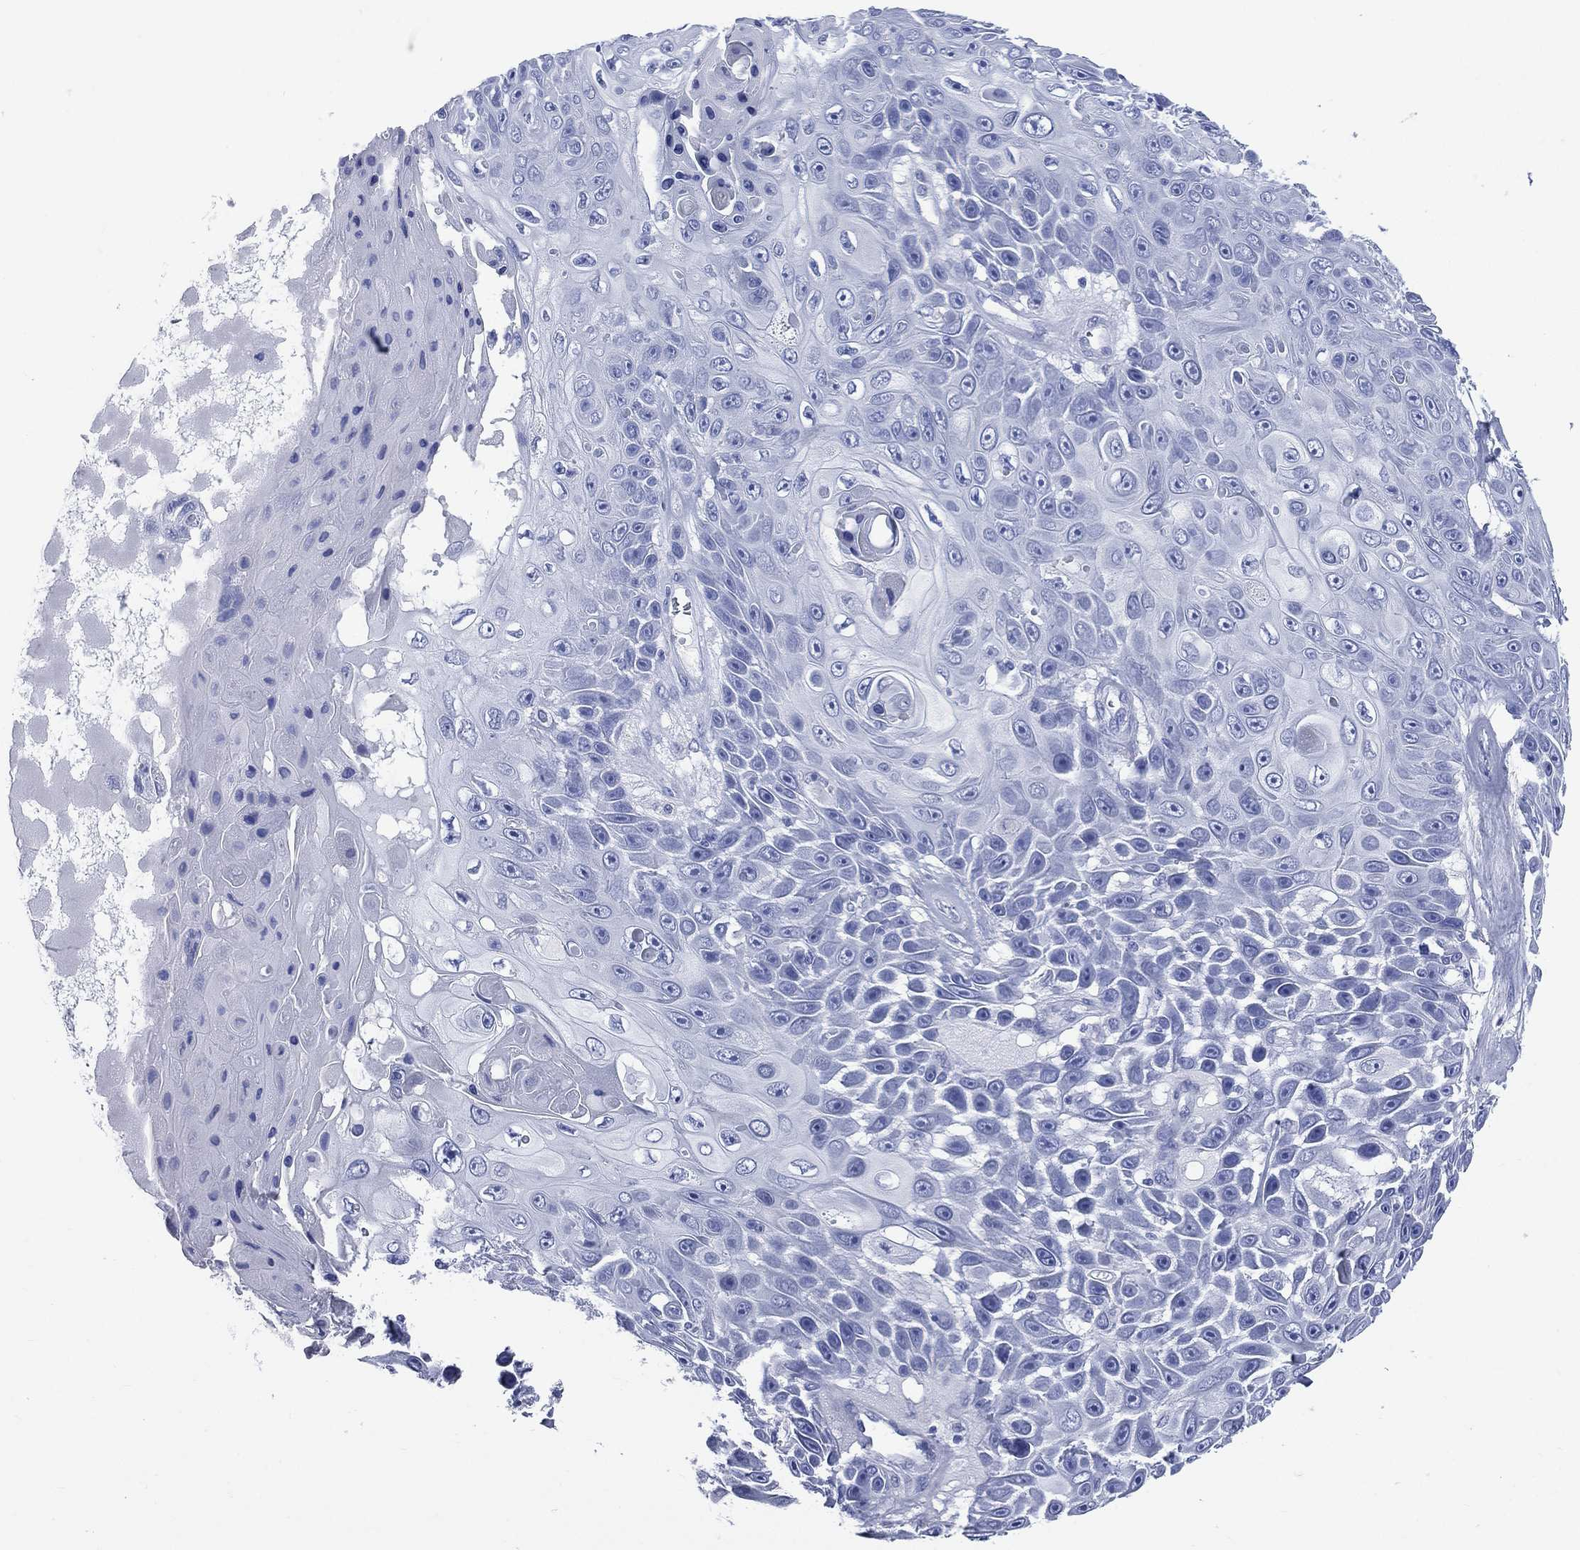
{"staining": {"intensity": "negative", "quantity": "none", "location": "none"}, "tissue": "skin cancer", "cell_type": "Tumor cells", "image_type": "cancer", "snomed": [{"axis": "morphology", "description": "Squamous cell carcinoma, NOS"}, {"axis": "topography", "description": "Skin"}], "caption": "This is an immunohistochemistry micrograph of skin cancer. There is no positivity in tumor cells.", "gene": "SYP", "patient": {"sex": "male", "age": 82}}